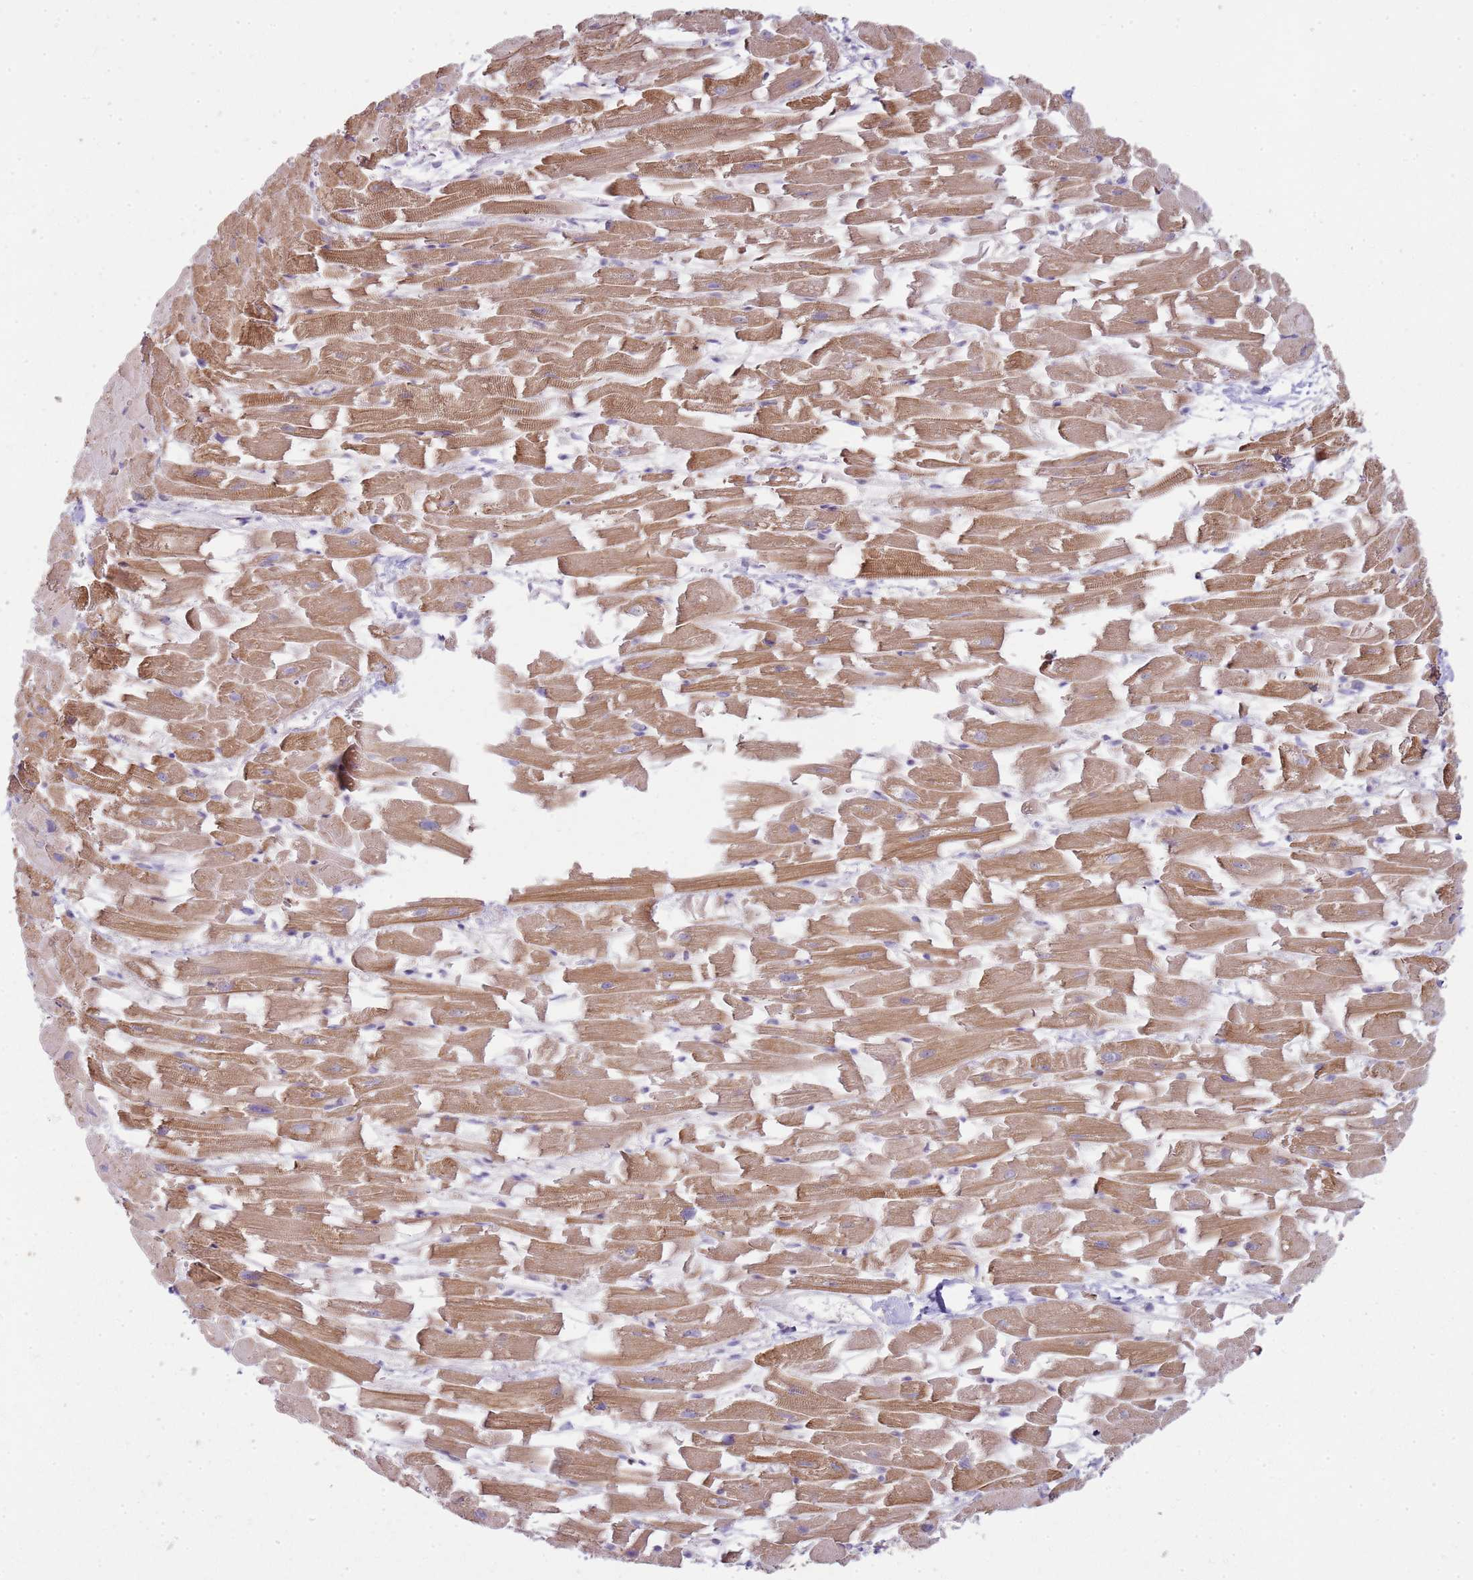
{"staining": {"intensity": "moderate", "quantity": ">75%", "location": "cytoplasmic/membranous"}, "tissue": "heart muscle", "cell_type": "Cardiomyocytes", "image_type": "normal", "snomed": [{"axis": "morphology", "description": "Normal tissue, NOS"}, {"axis": "topography", "description": "Heart"}], "caption": "IHC (DAB) staining of unremarkable heart muscle exhibits moderate cytoplasmic/membranous protein staining in approximately >75% of cardiomyocytes.", "gene": "GRAP", "patient": {"sex": "female", "age": 64}}